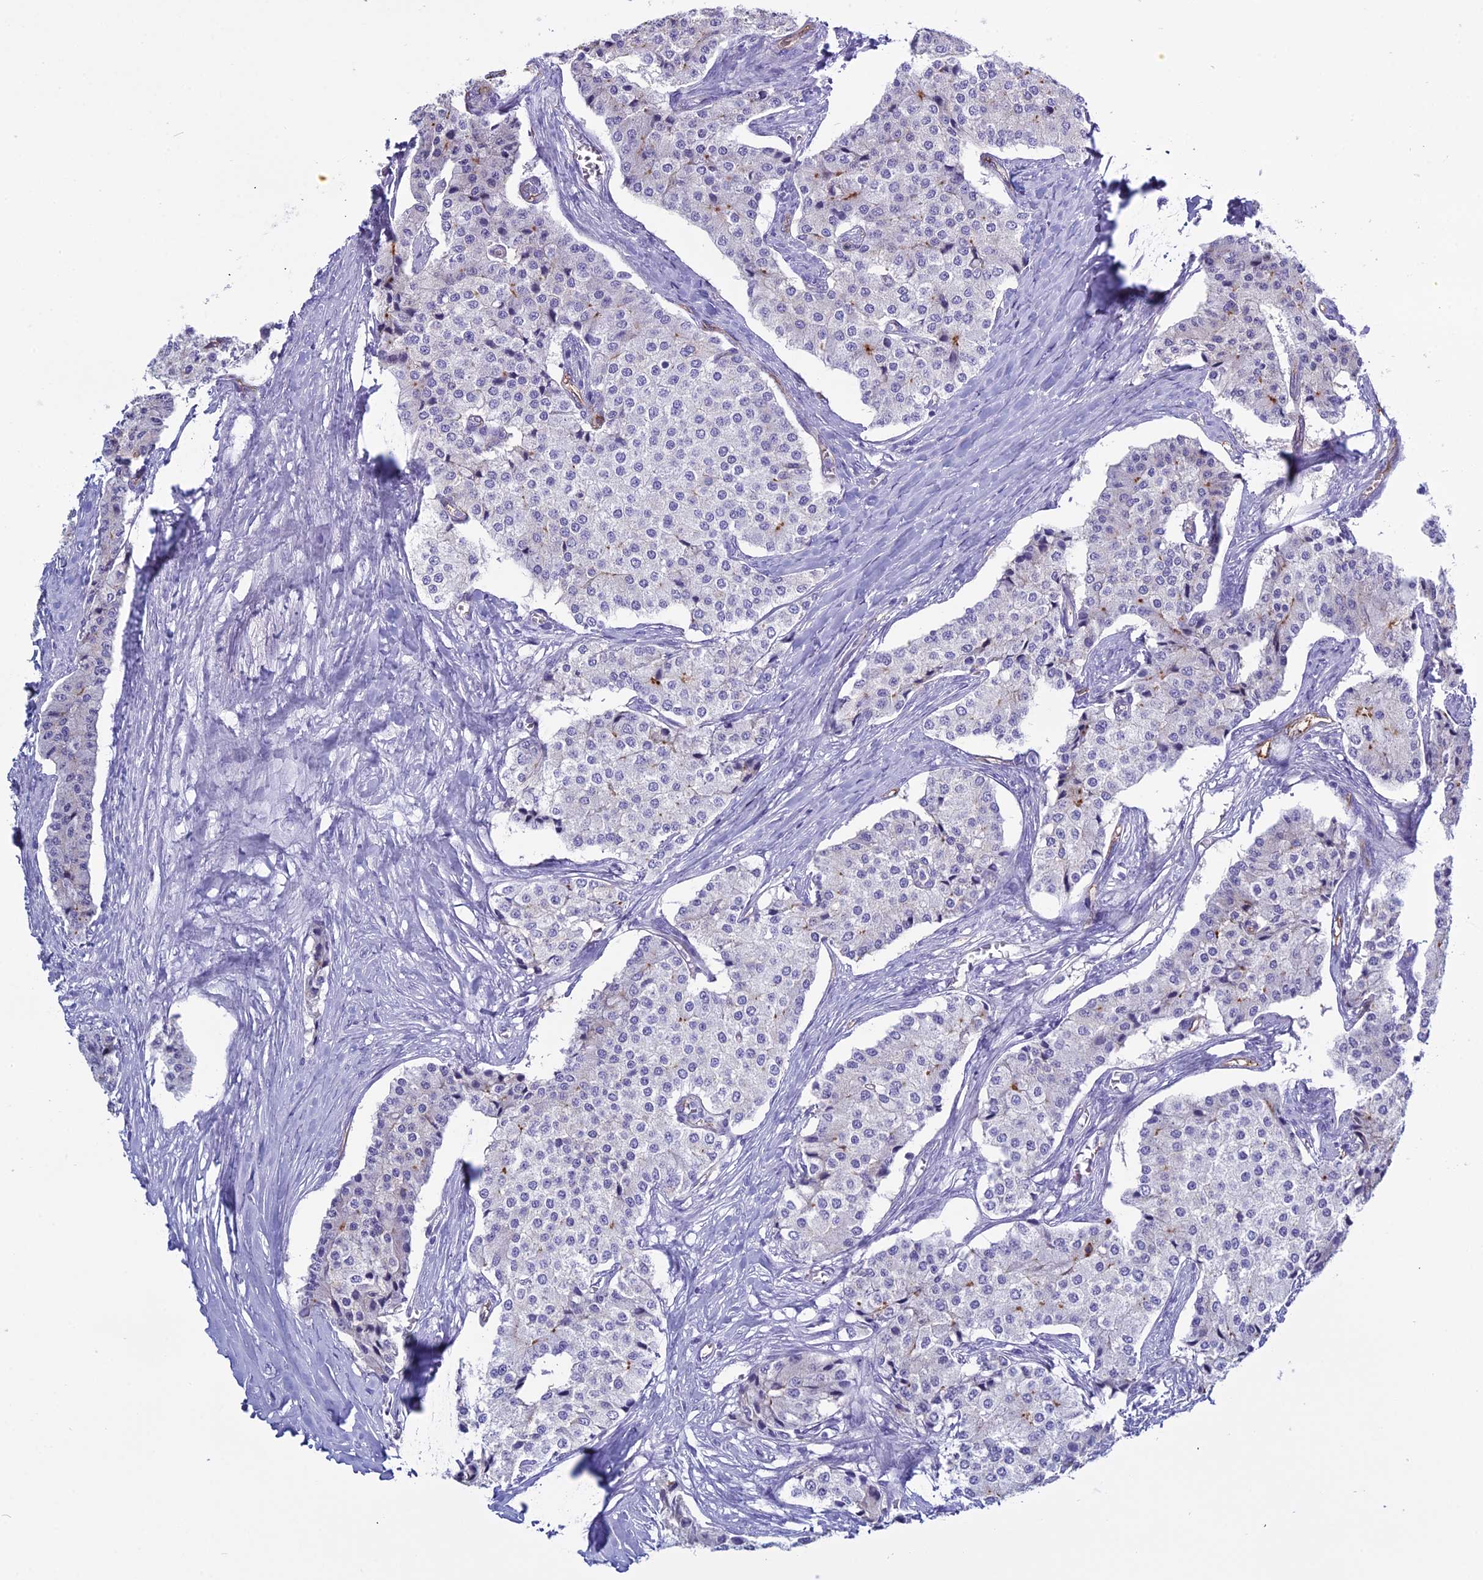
{"staining": {"intensity": "negative", "quantity": "none", "location": "none"}, "tissue": "carcinoid", "cell_type": "Tumor cells", "image_type": "cancer", "snomed": [{"axis": "morphology", "description": "Carcinoid, malignant, NOS"}, {"axis": "topography", "description": "Colon"}], "caption": "This is a image of IHC staining of malignant carcinoid, which shows no positivity in tumor cells.", "gene": "ACE", "patient": {"sex": "female", "age": 52}}